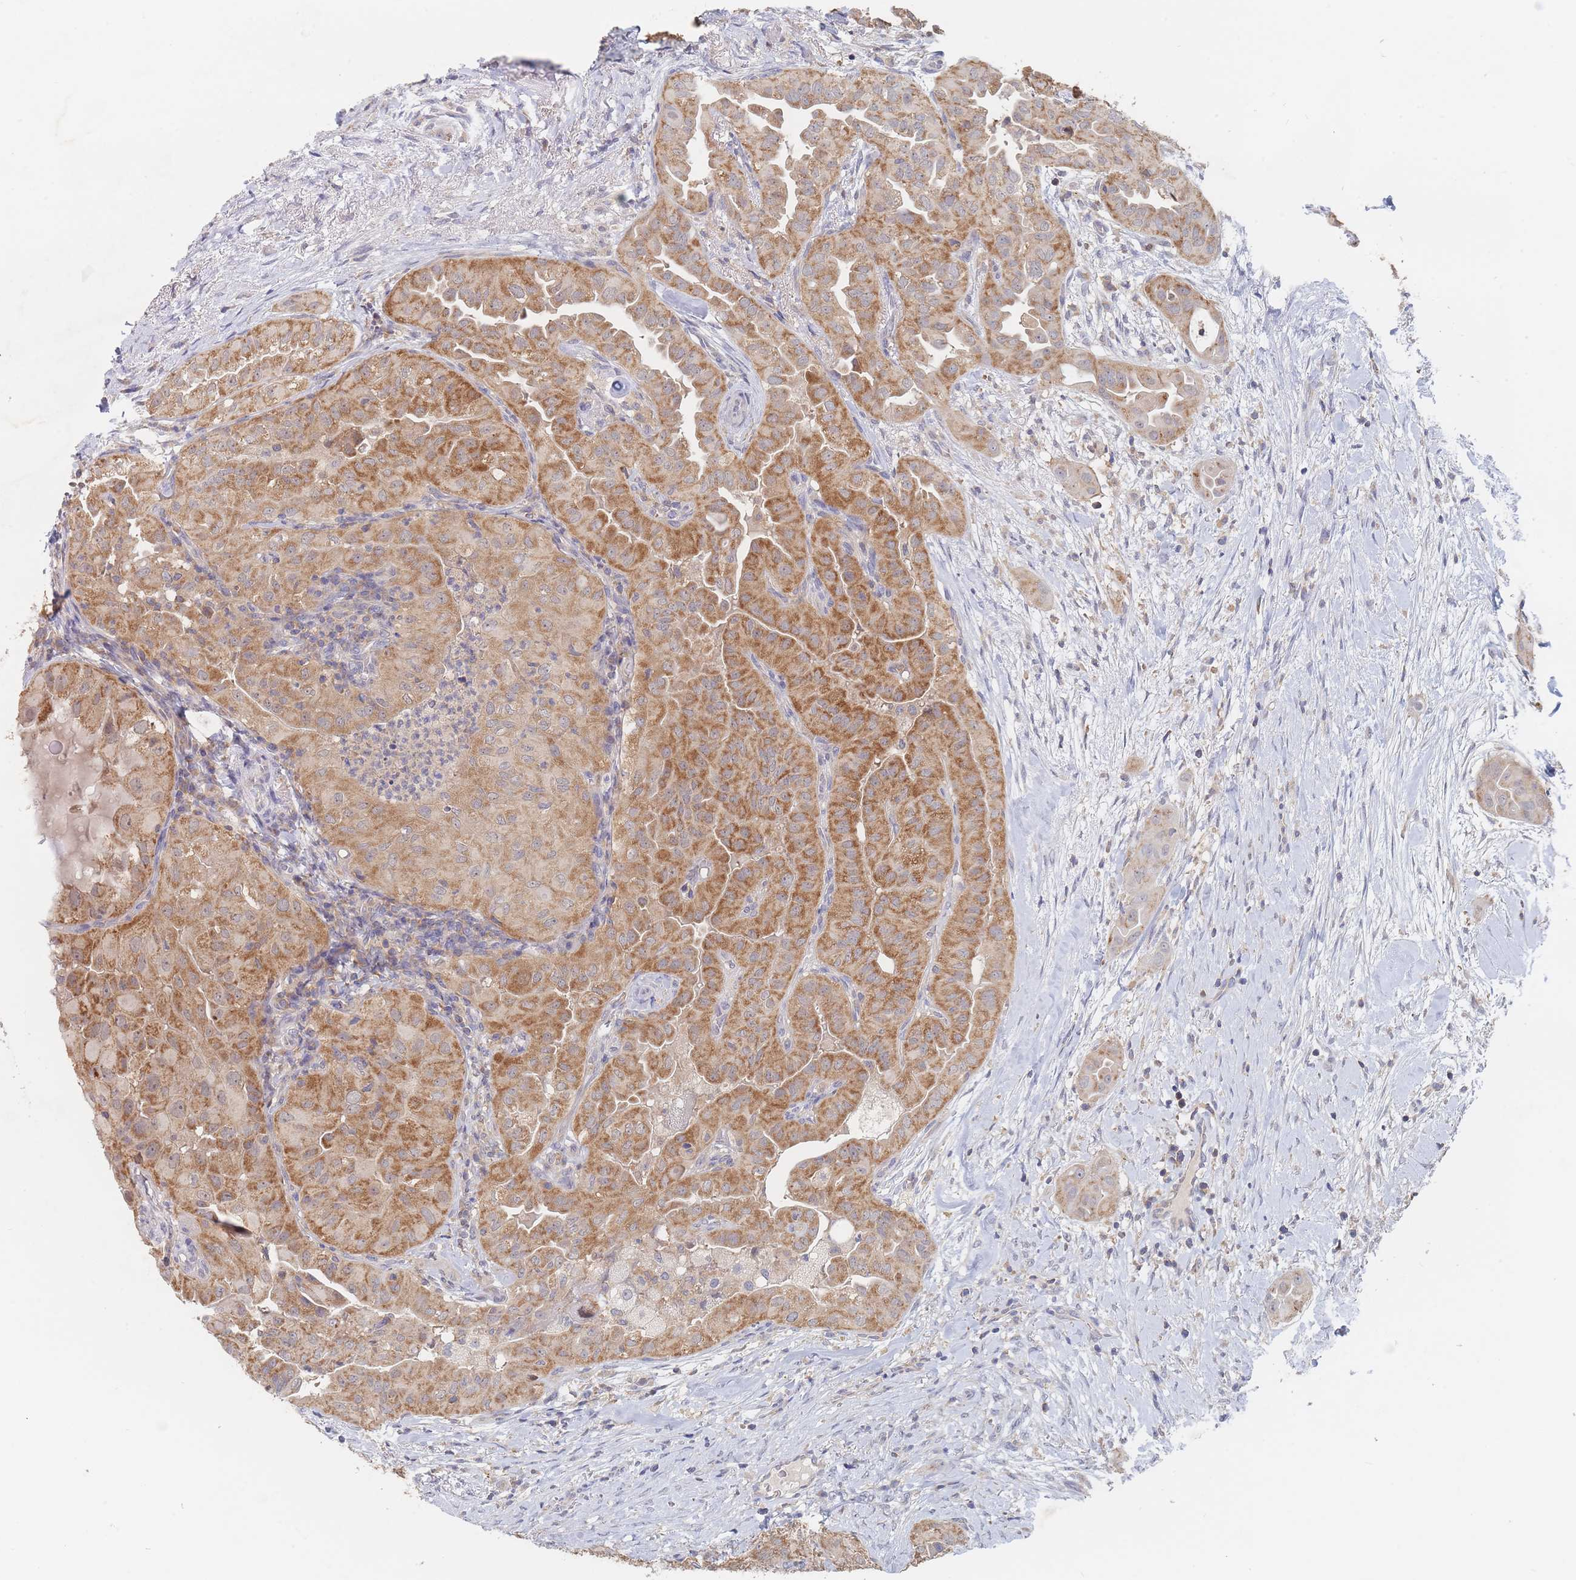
{"staining": {"intensity": "moderate", "quantity": ">75%", "location": "cytoplasmic/membranous"}, "tissue": "thyroid cancer", "cell_type": "Tumor cells", "image_type": "cancer", "snomed": [{"axis": "morphology", "description": "Normal tissue, NOS"}, {"axis": "morphology", "description": "Papillary adenocarcinoma, NOS"}, {"axis": "topography", "description": "Thyroid gland"}], "caption": "An image of thyroid cancer (papillary adenocarcinoma) stained for a protein reveals moderate cytoplasmic/membranous brown staining in tumor cells.", "gene": "PPP6C", "patient": {"sex": "female", "age": 59}}